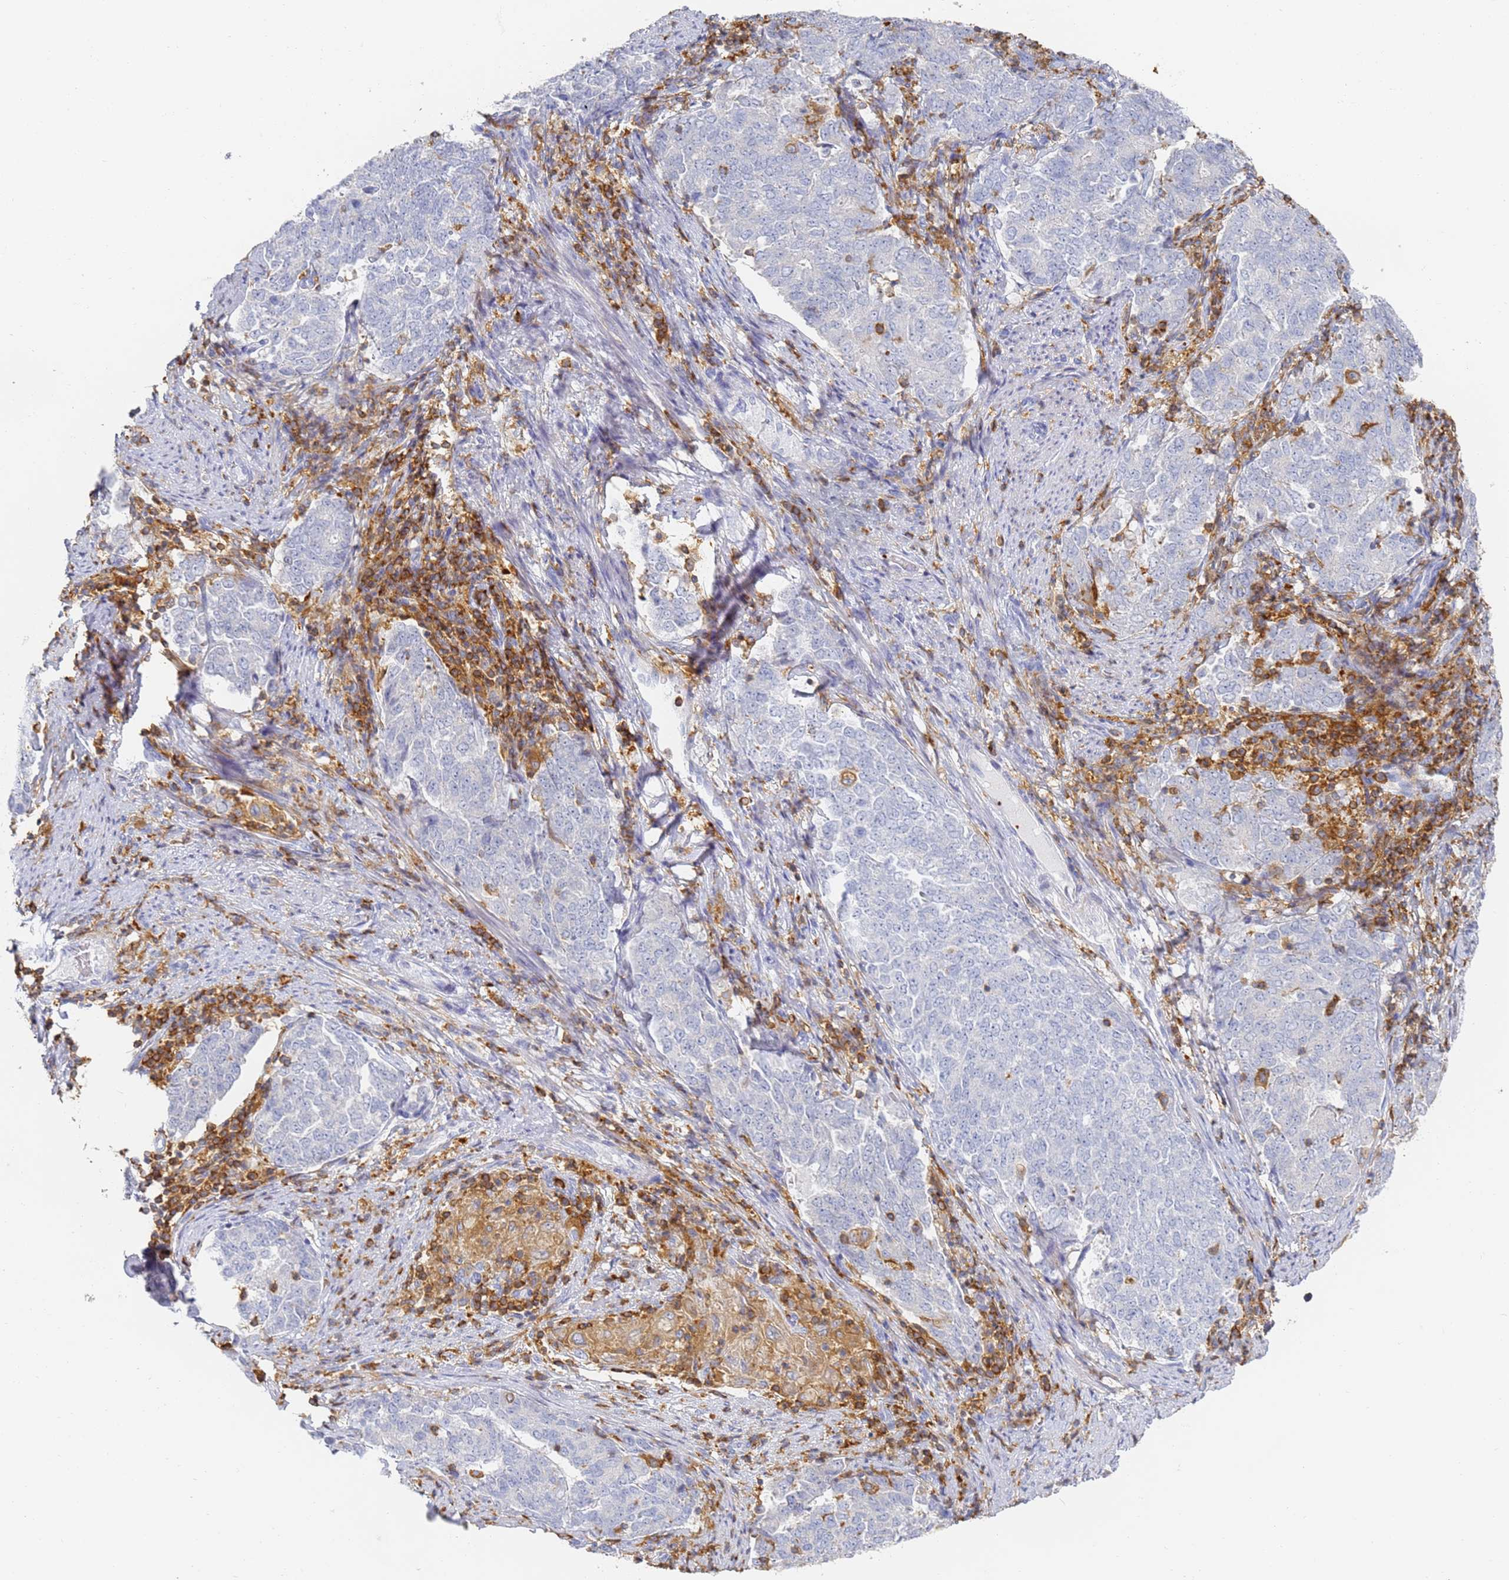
{"staining": {"intensity": "negative", "quantity": "none", "location": "none"}, "tissue": "endometrial cancer", "cell_type": "Tumor cells", "image_type": "cancer", "snomed": [{"axis": "morphology", "description": "Adenocarcinoma, NOS"}, {"axis": "topography", "description": "Endometrium"}], "caption": "Immunohistochemical staining of endometrial cancer displays no significant expression in tumor cells. The staining was performed using DAB to visualize the protein expression in brown, while the nuclei were stained in blue with hematoxylin (Magnification: 20x).", "gene": "BIN2", "patient": {"sex": "female", "age": 80}}